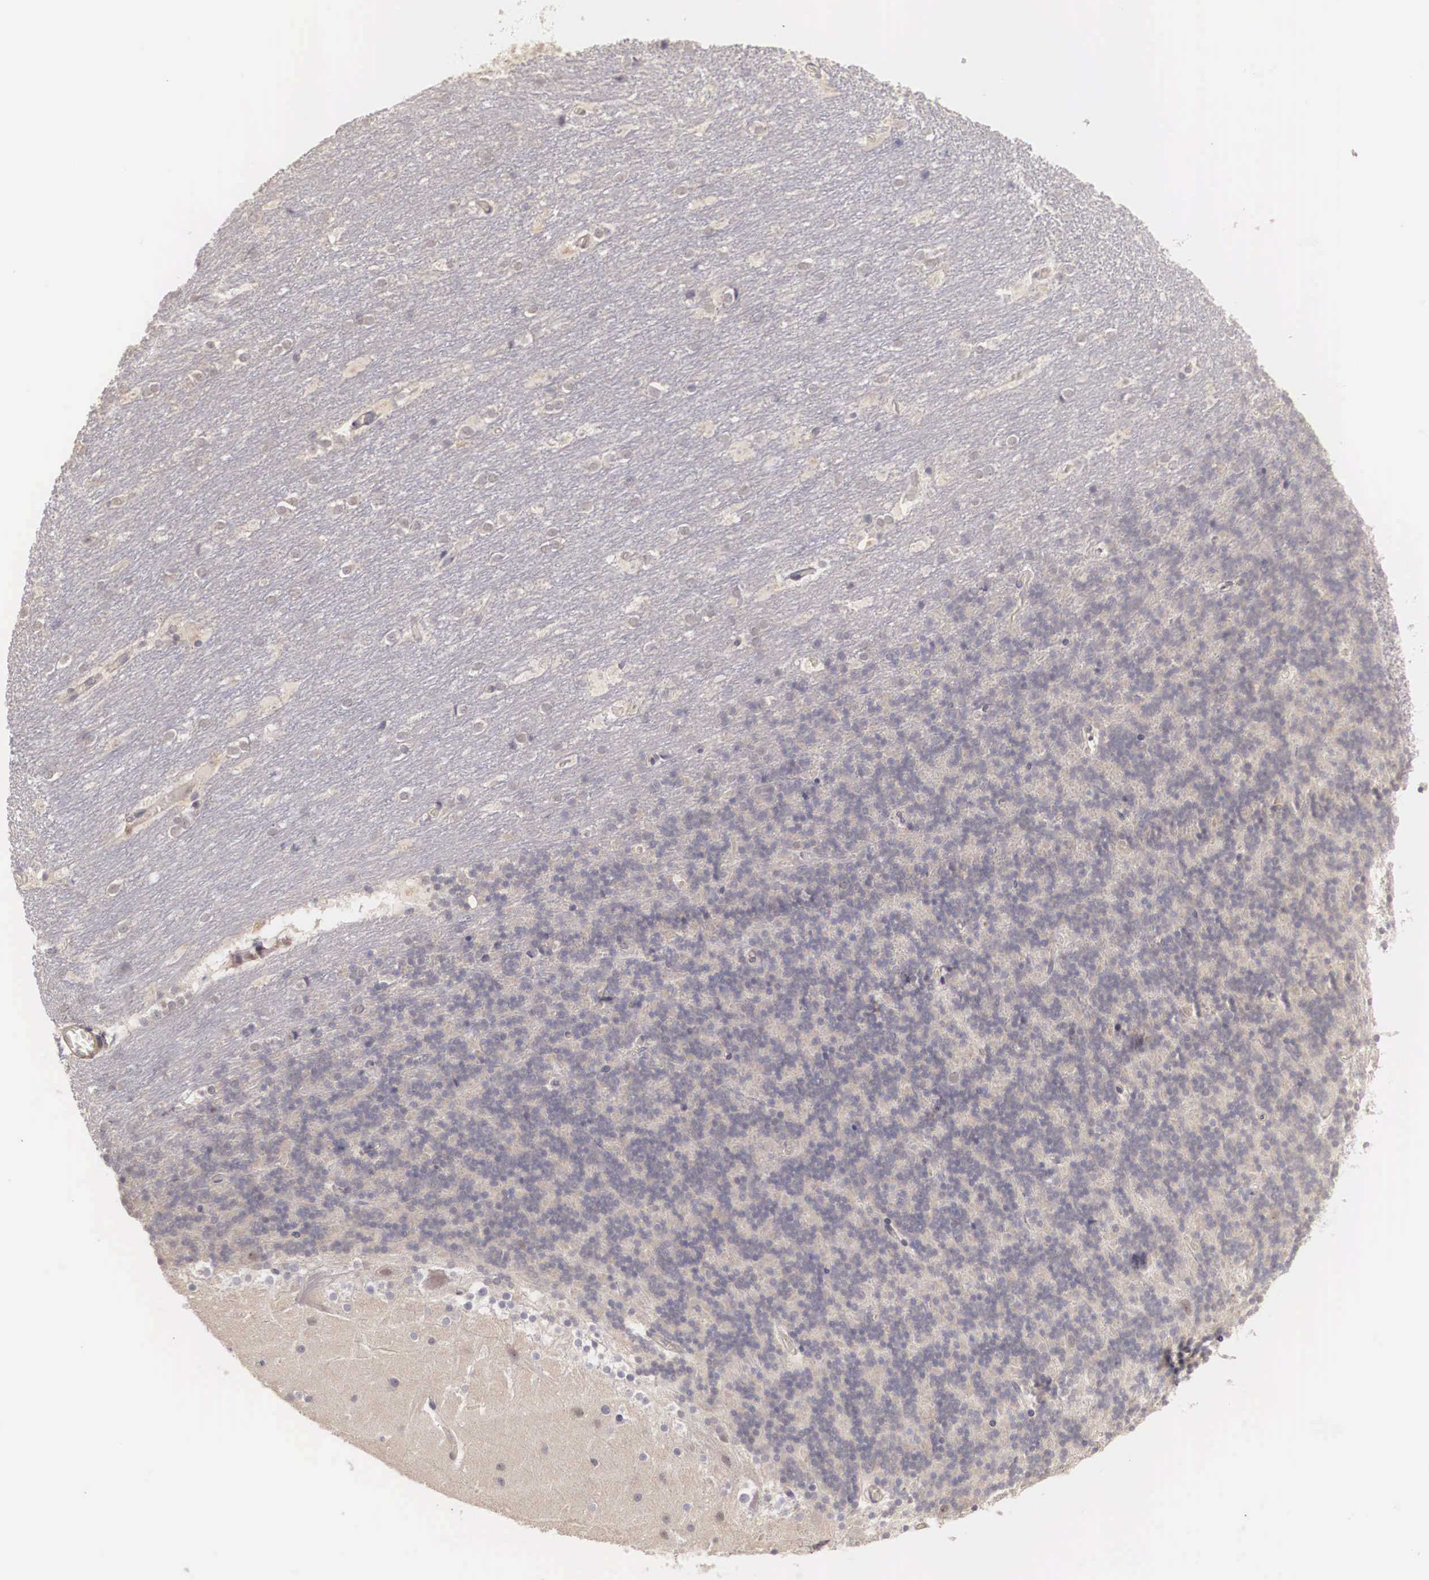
{"staining": {"intensity": "negative", "quantity": "none", "location": "none"}, "tissue": "cerebellum", "cell_type": "Cells in granular layer", "image_type": "normal", "snomed": [{"axis": "morphology", "description": "Normal tissue, NOS"}, {"axis": "topography", "description": "Cerebellum"}], "caption": "High power microscopy photomicrograph of an immunohistochemistry (IHC) micrograph of normal cerebellum, revealing no significant staining in cells in granular layer. (Brightfield microscopy of DAB immunohistochemistry (IHC) at high magnification).", "gene": "ENOX2", "patient": {"sex": "female", "age": 19}}